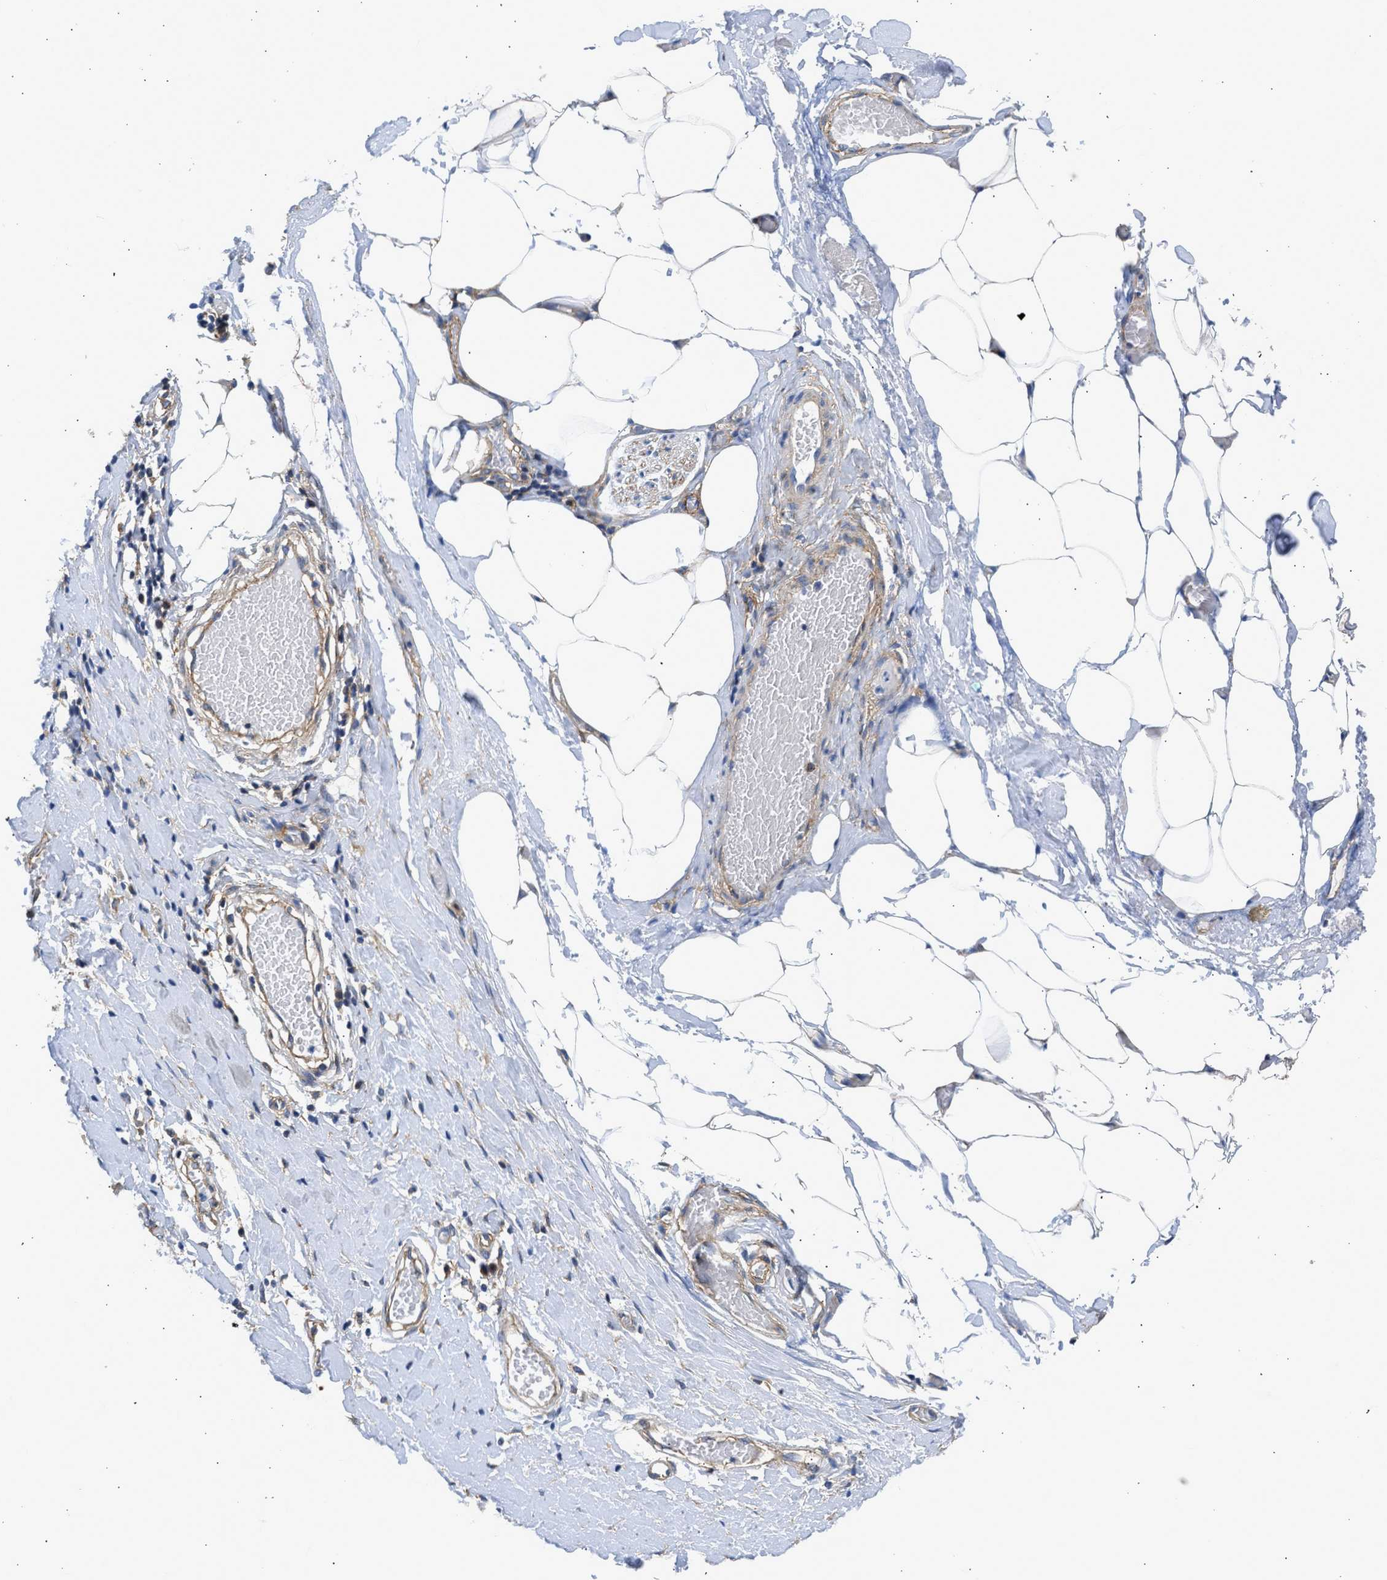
{"staining": {"intensity": "negative", "quantity": "none", "location": "none"}, "tissue": "adipose tissue", "cell_type": "Adipocytes", "image_type": "normal", "snomed": [{"axis": "morphology", "description": "Normal tissue, NOS"}, {"axis": "morphology", "description": "Adenocarcinoma, NOS"}, {"axis": "topography", "description": "Colon"}, {"axis": "topography", "description": "Peripheral nerve tissue"}], "caption": "Normal adipose tissue was stained to show a protein in brown. There is no significant positivity in adipocytes. (Brightfield microscopy of DAB IHC at high magnification).", "gene": "SEPTIN2", "patient": {"sex": "male", "age": 14}}